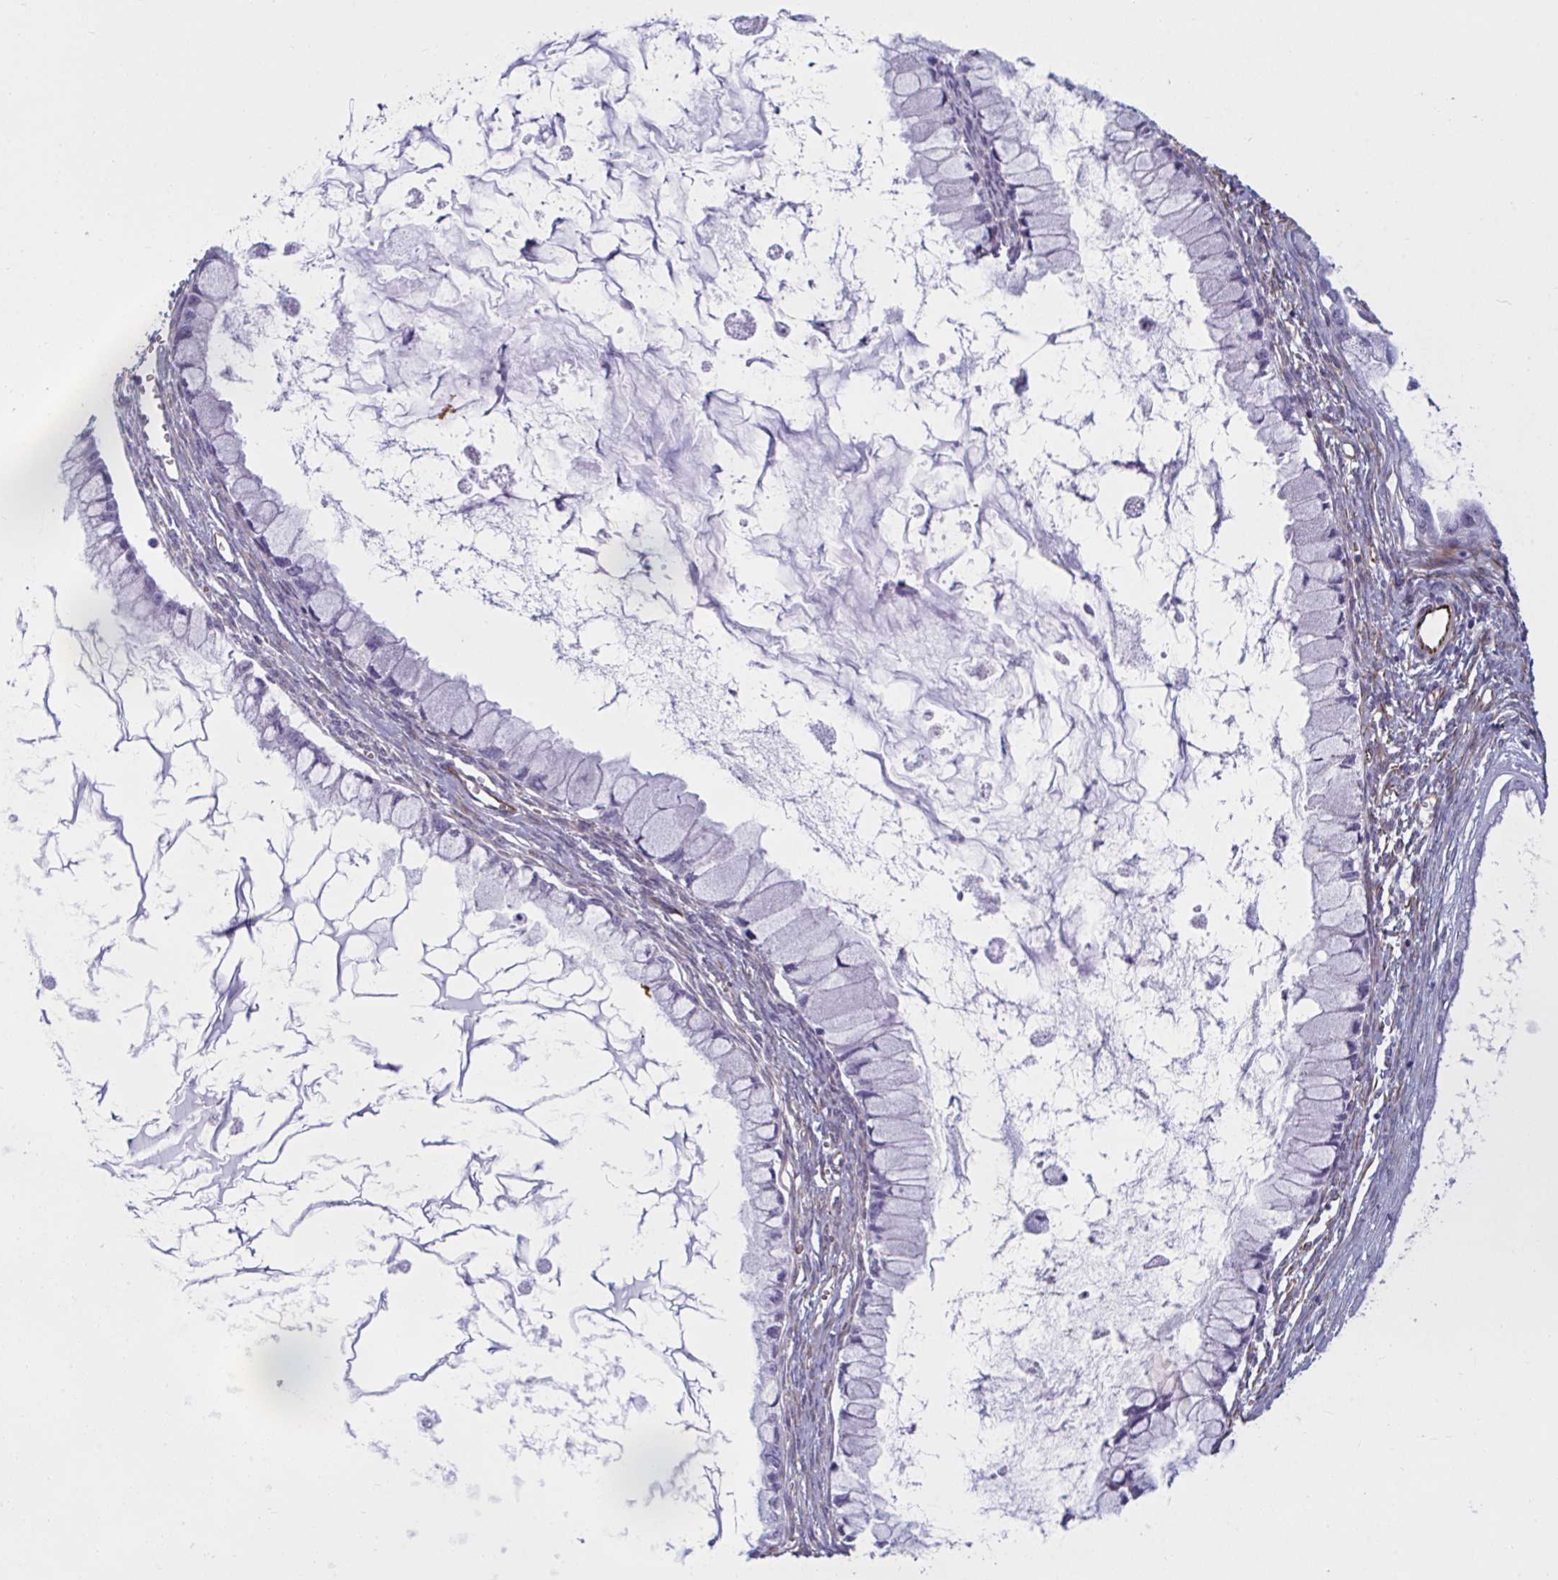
{"staining": {"intensity": "negative", "quantity": "none", "location": "none"}, "tissue": "ovarian cancer", "cell_type": "Tumor cells", "image_type": "cancer", "snomed": [{"axis": "morphology", "description": "Cystadenocarcinoma, mucinous, NOS"}, {"axis": "topography", "description": "Ovary"}], "caption": "DAB (3,3'-diaminobenzidine) immunohistochemical staining of human ovarian cancer shows no significant expression in tumor cells.", "gene": "OR1L3", "patient": {"sex": "female", "age": 34}}